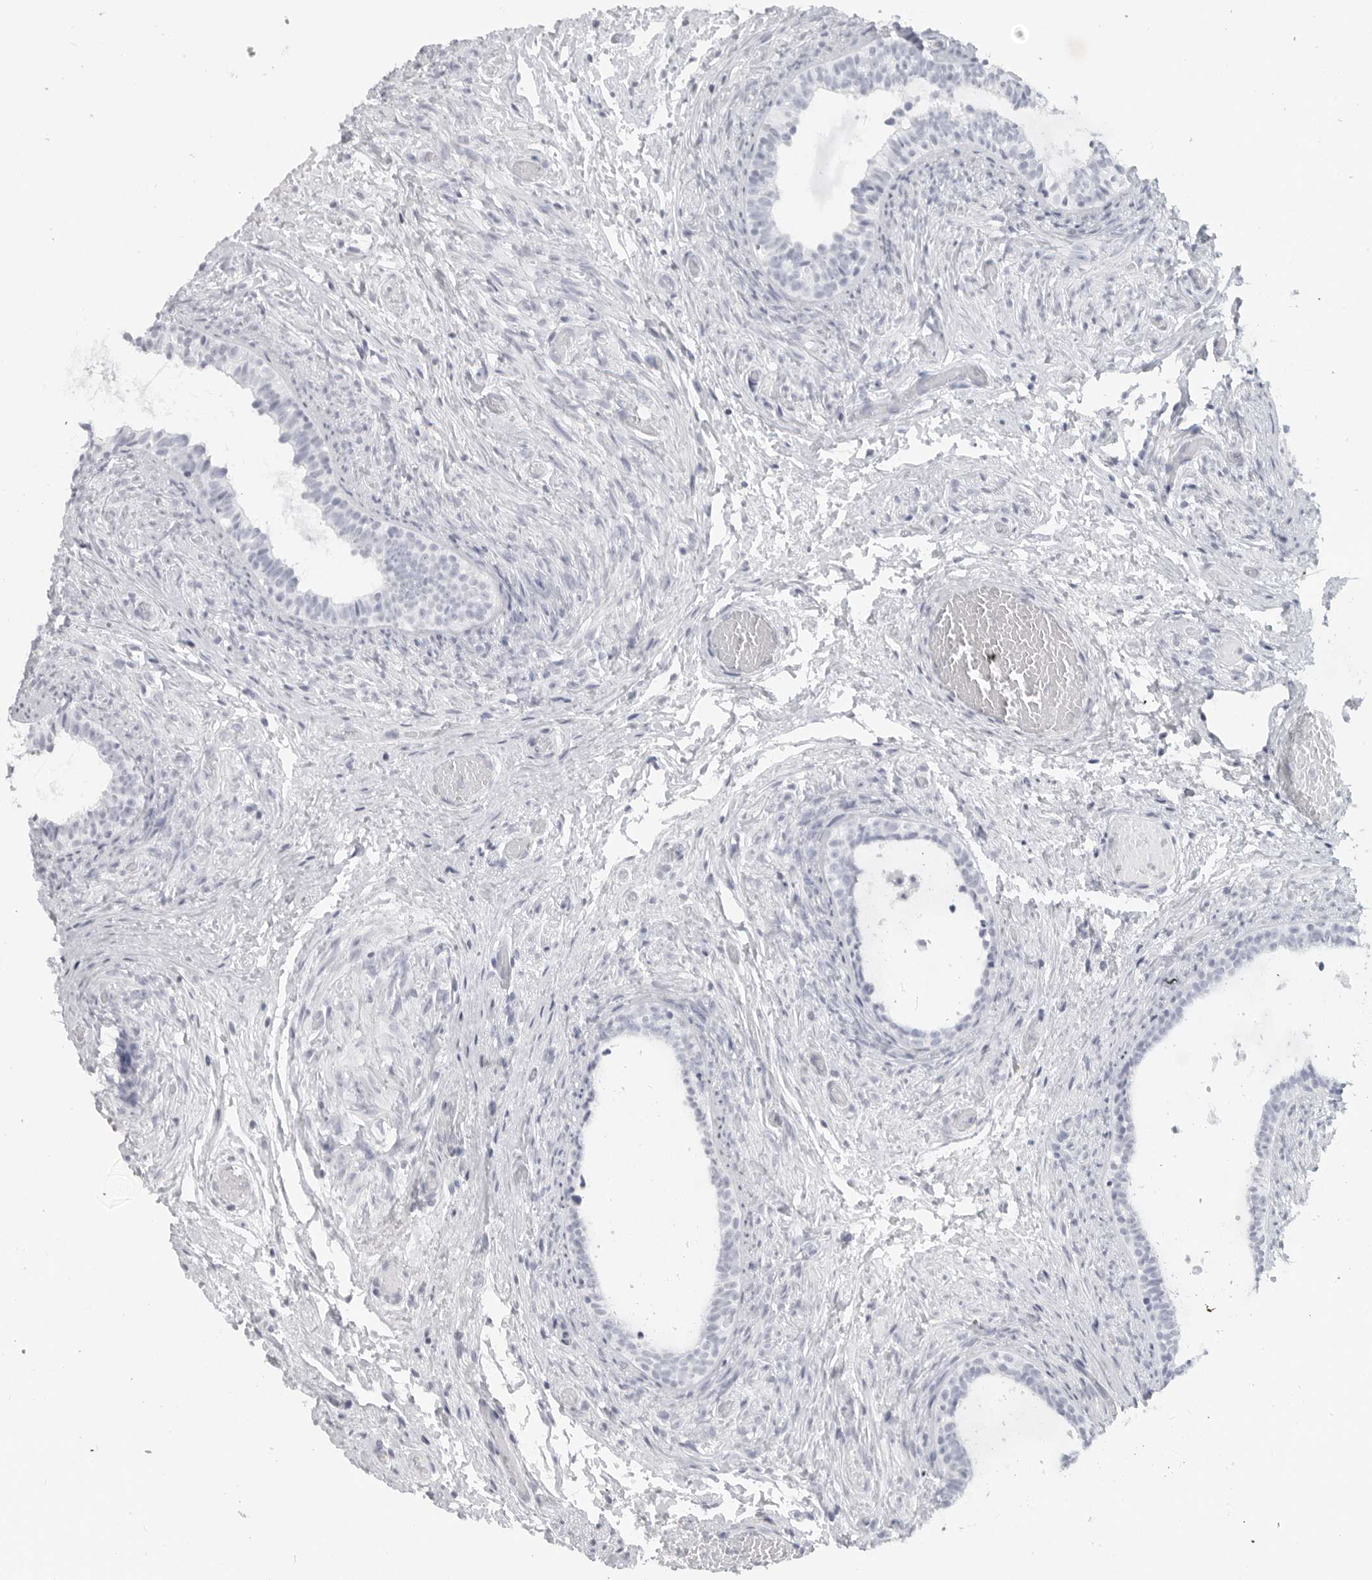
{"staining": {"intensity": "negative", "quantity": "none", "location": "none"}, "tissue": "epididymis", "cell_type": "Glandular cells", "image_type": "normal", "snomed": [{"axis": "morphology", "description": "Normal tissue, NOS"}, {"axis": "topography", "description": "Epididymis"}], "caption": "An IHC photomicrograph of unremarkable epididymis is shown. There is no staining in glandular cells of epididymis.", "gene": "LY6D", "patient": {"sex": "male", "age": 5}}